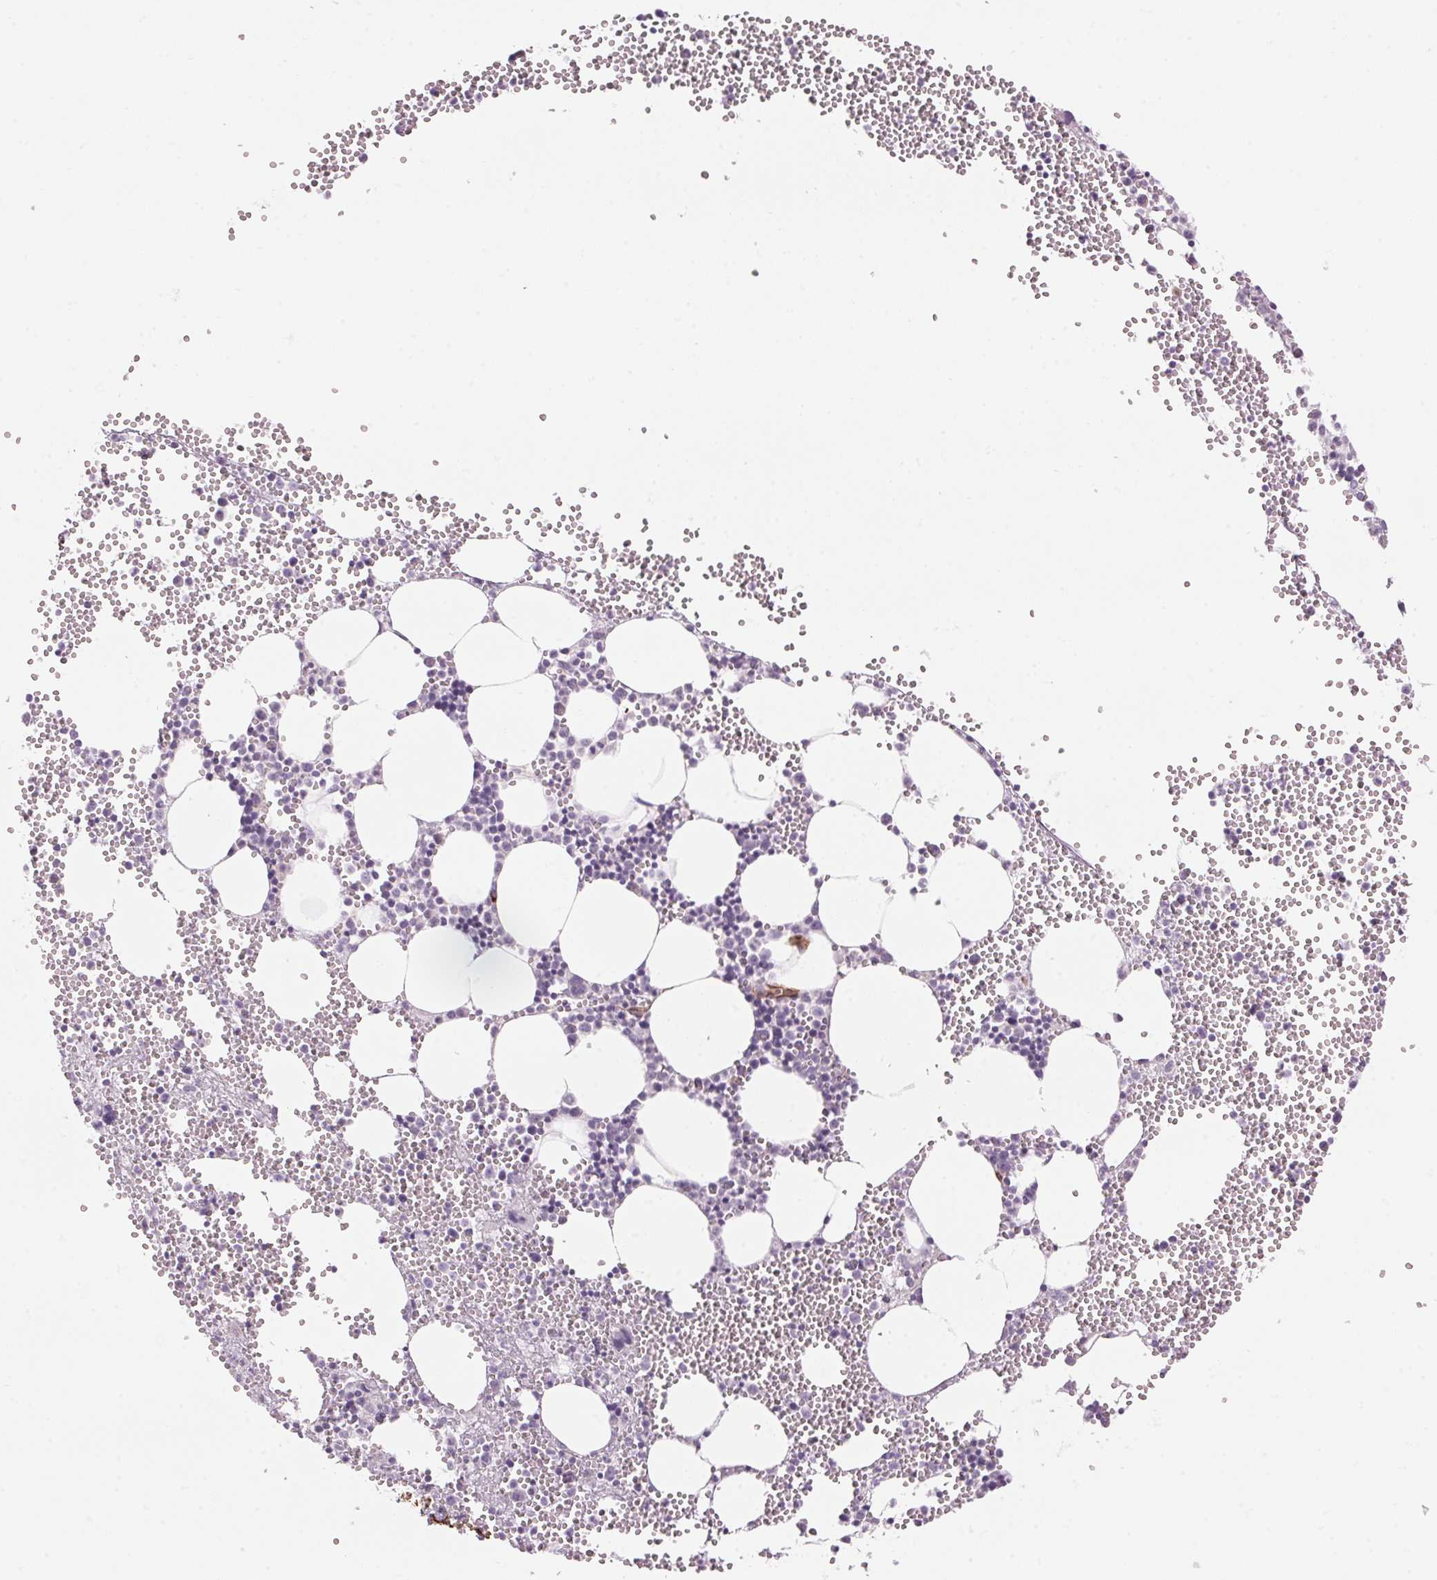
{"staining": {"intensity": "negative", "quantity": "none", "location": "none"}, "tissue": "bone marrow", "cell_type": "Hematopoietic cells", "image_type": "normal", "snomed": [{"axis": "morphology", "description": "Normal tissue, NOS"}, {"axis": "topography", "description": "Bone marrow"}], "caption": "The micrograph shows no staining of hematopoietic cells in benign bone marrow.", "gene": "CLPS", "patient": {"sex": "male", "age": 89}}